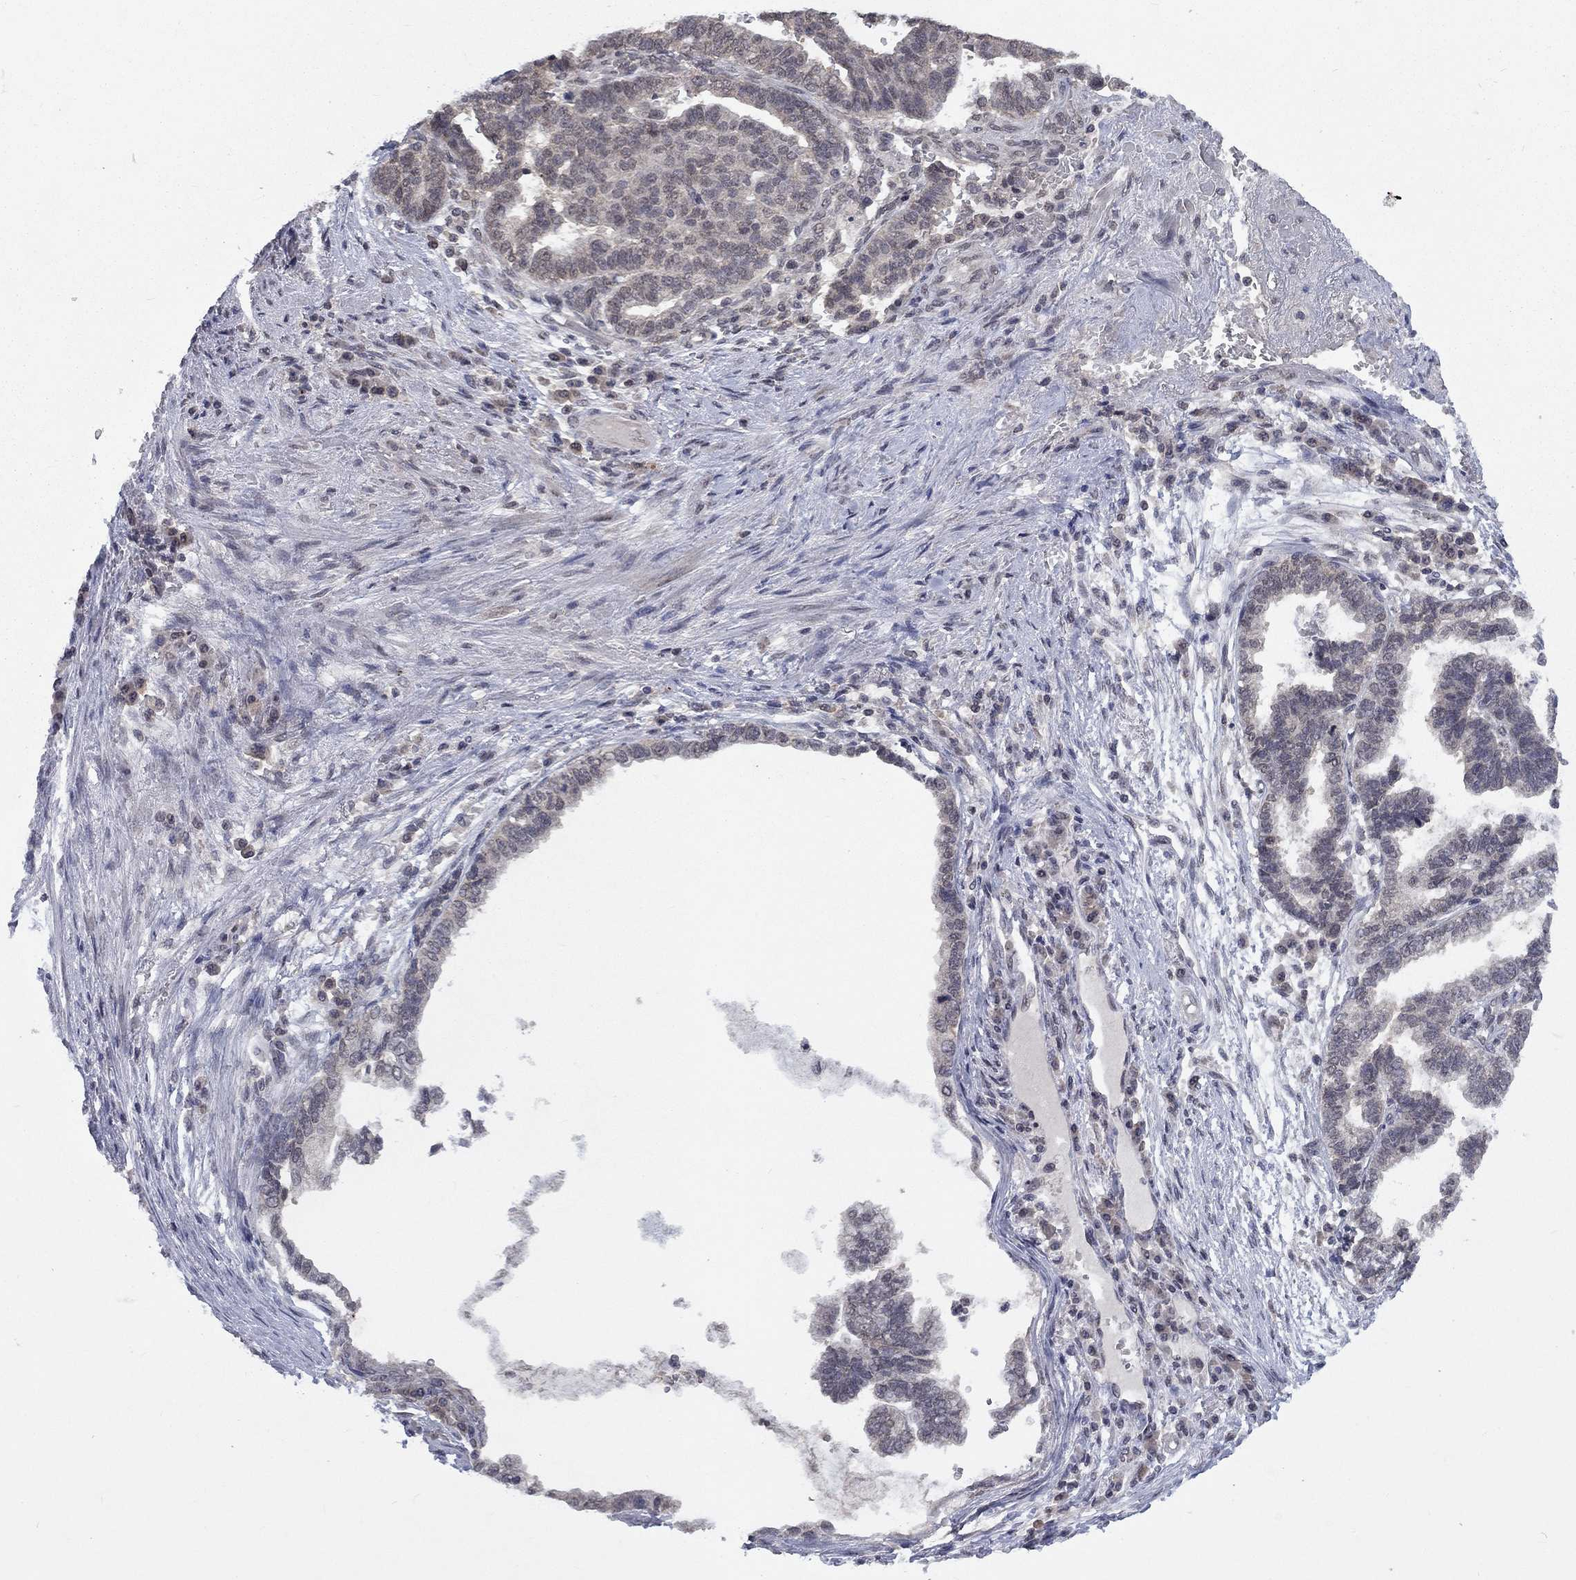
{"staining": {"intensity": "negative", "quantity": "none", "location": "none"}, "tissue": "stomach cancer", "cell_type": "Tumor cells", "image_type": "cancer", "snomed": [{"axis": "morphology", "description": "Adenocarcinoma, NOS"}, {"axis": "topography", "description": "Stomach"}], "caption": "This is a image of IHC staining of stomach cancer (adenocarcinoma), which shows no expression in tumor cells.", "gene": "SPATA33", "patient": {"sex": "male", "age": 83}}